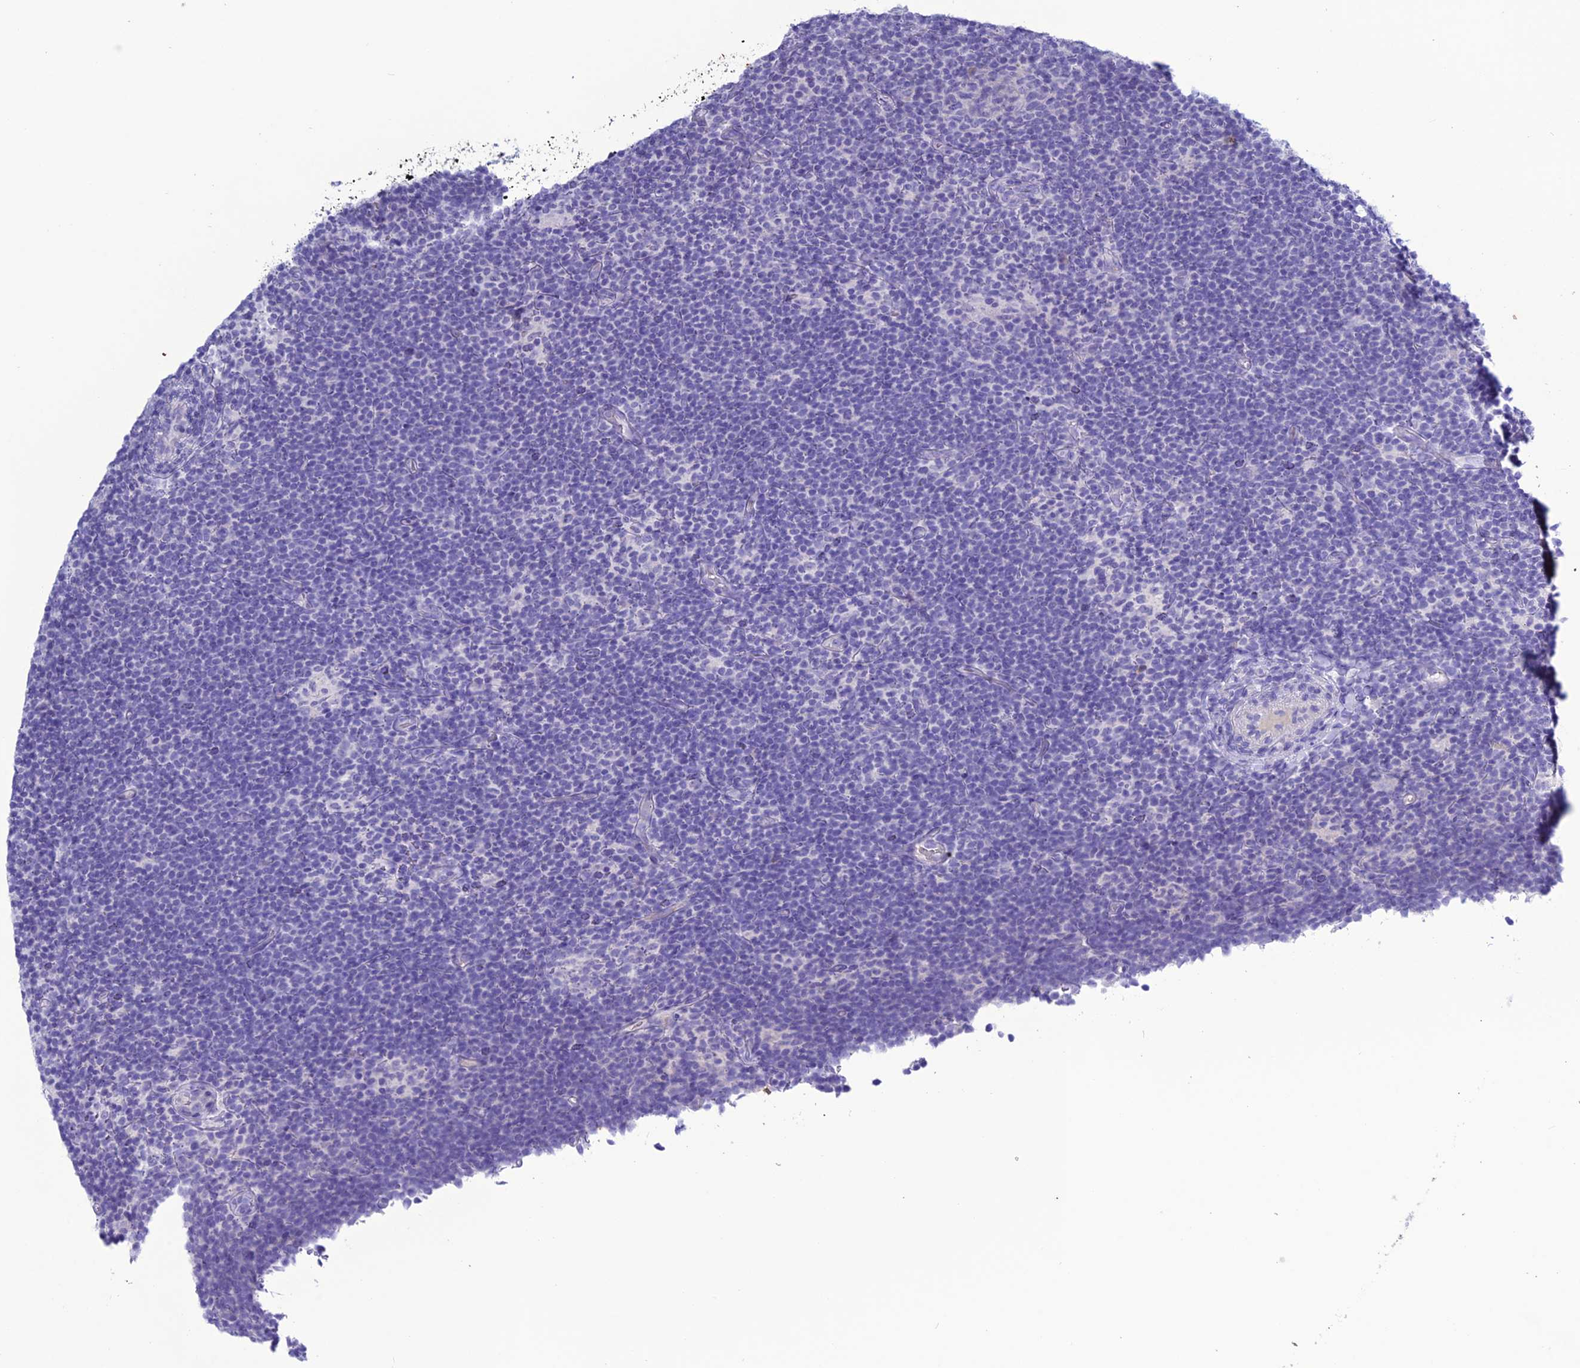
{"staining": {"intensity": "negative", "quantity": "none", "location": "none"}, "tissue": "lymphoma", "cell_type": "Tumor cells", "image_type": "cancer", "snomed": [{"axis": "morphology", "description": "Hodgkin's disease, NOS"}, {"axis": "topography", "description": "Lymph node"}], "caption": "This is a photomicrograph of immunohistochemistry (IHC) staining of Hodgkin's disease, which shows no expression in tumor cells.", "gene": "CLEC2L", "patient": {"sex": "female", "age": 57}}